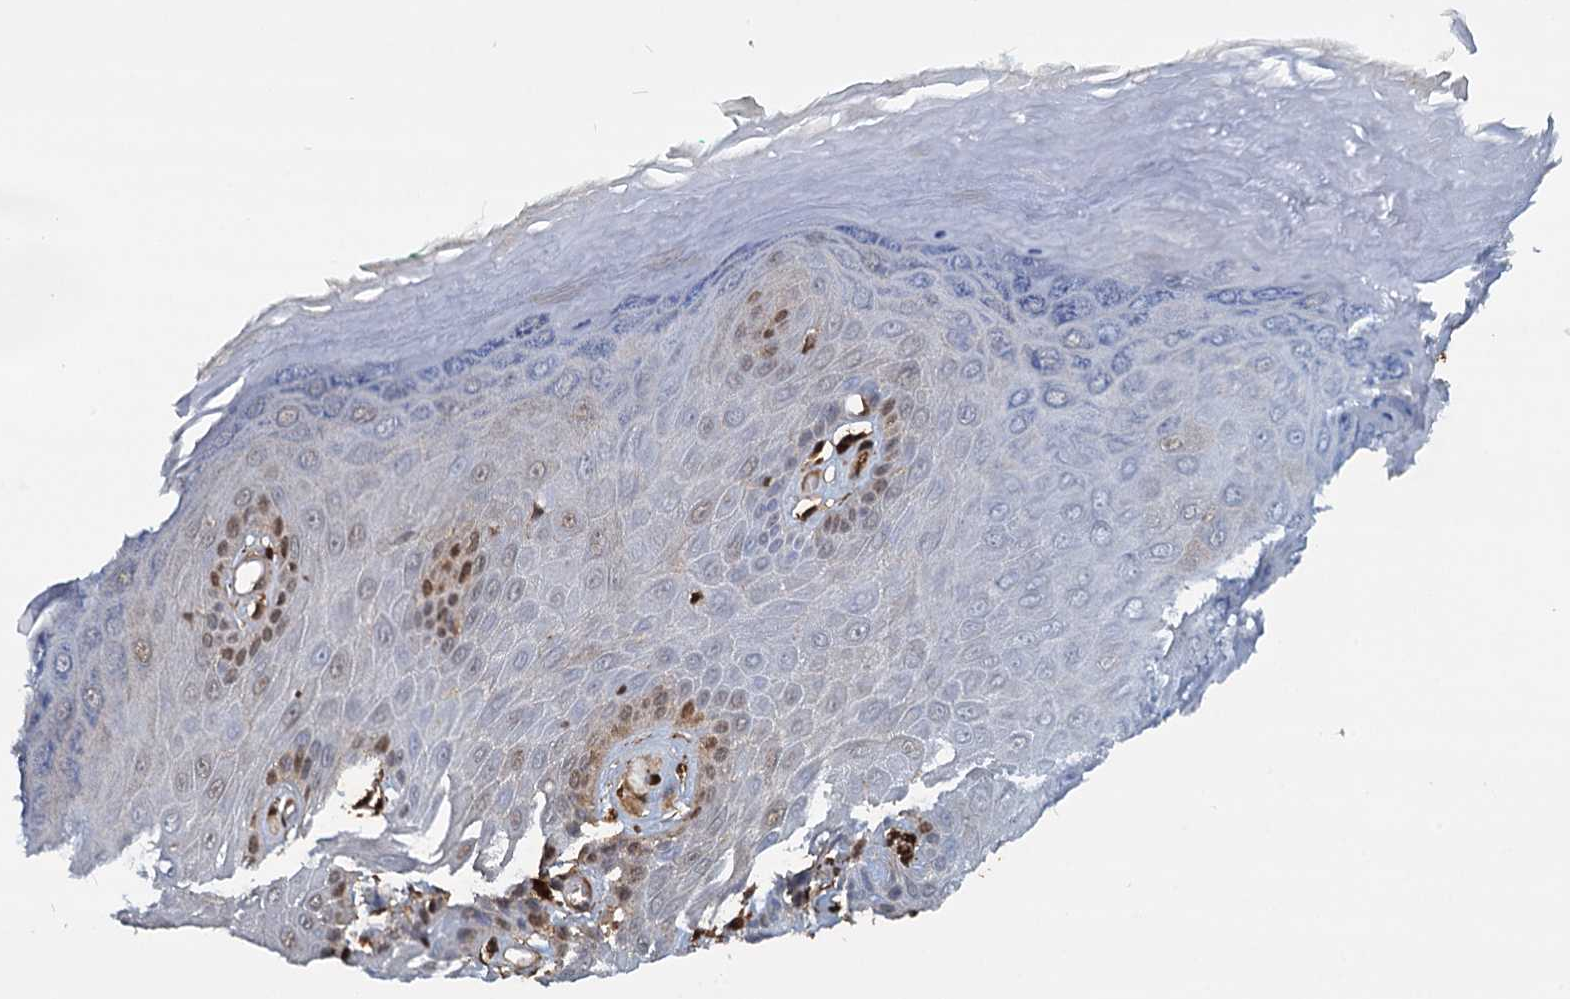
{"staining": {"intensity": "moderate", "quantity": "<25%", "location": "nuclear"}, "tissue": "skin", "cell_type": "Epidermal cells", "image_type": "normal", "snomed": [{"axis": "morphology", "description": "Normal tissue, NOS"}, {"axis": "topography", "description": "Anal"}], "caption": "Skin stained with DAB immunohistochemistry shows low levels of moderate nuclear staining in approximately <25% of epidermal cells. (DAB (3,3'-diaminobenzidine) IHC with brightfield microscopy, high magnification).", "gene": "S100A6", "patient": {"sex": "male", "age": 78}}